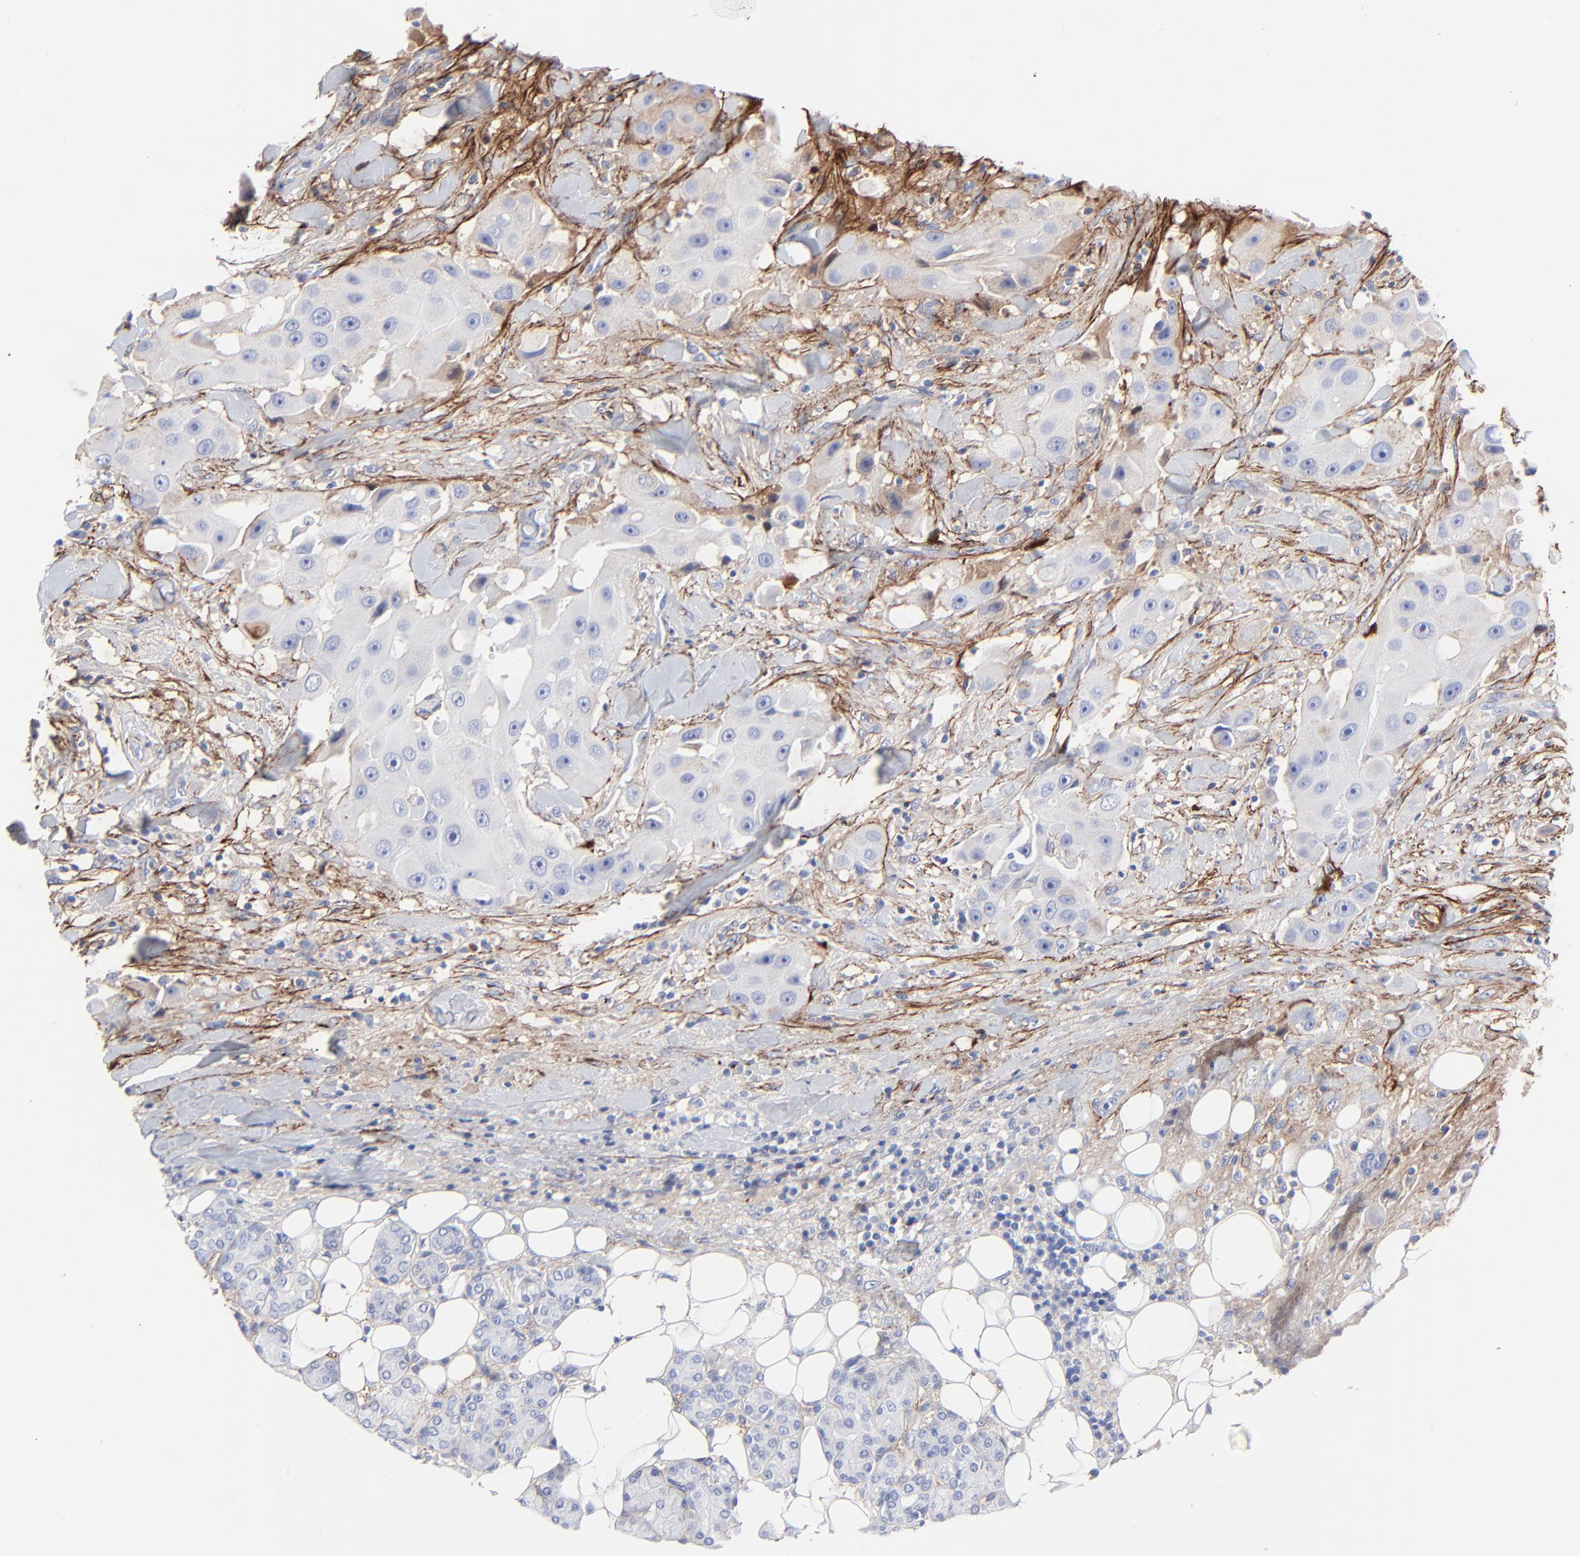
{"staining": {"intensity": "negative", "quantity": "none", "location": "none"}, "tissue": "head and neck cancer", "cell_type": "Tumor cells", "image_type": "cancer", "snomed": [{"axis": "morphology", "description": "Normal tissue, NOS"}, {"axis": "morphology", "description": "Adenocarcinoma, NOS"}, {"axis": "topography", "description": "Salivary gland"}, {"axis": "topography", "description": "Head-Neck"}], "caption": "DAB (3,3'-diaminobenzidine) immunohistochemical staining of human head and neck adenocarcinoma shows no significant expression in tumor cells.", "gene": "FBLN2", "patient": {"sex": "male", "age": 80}}